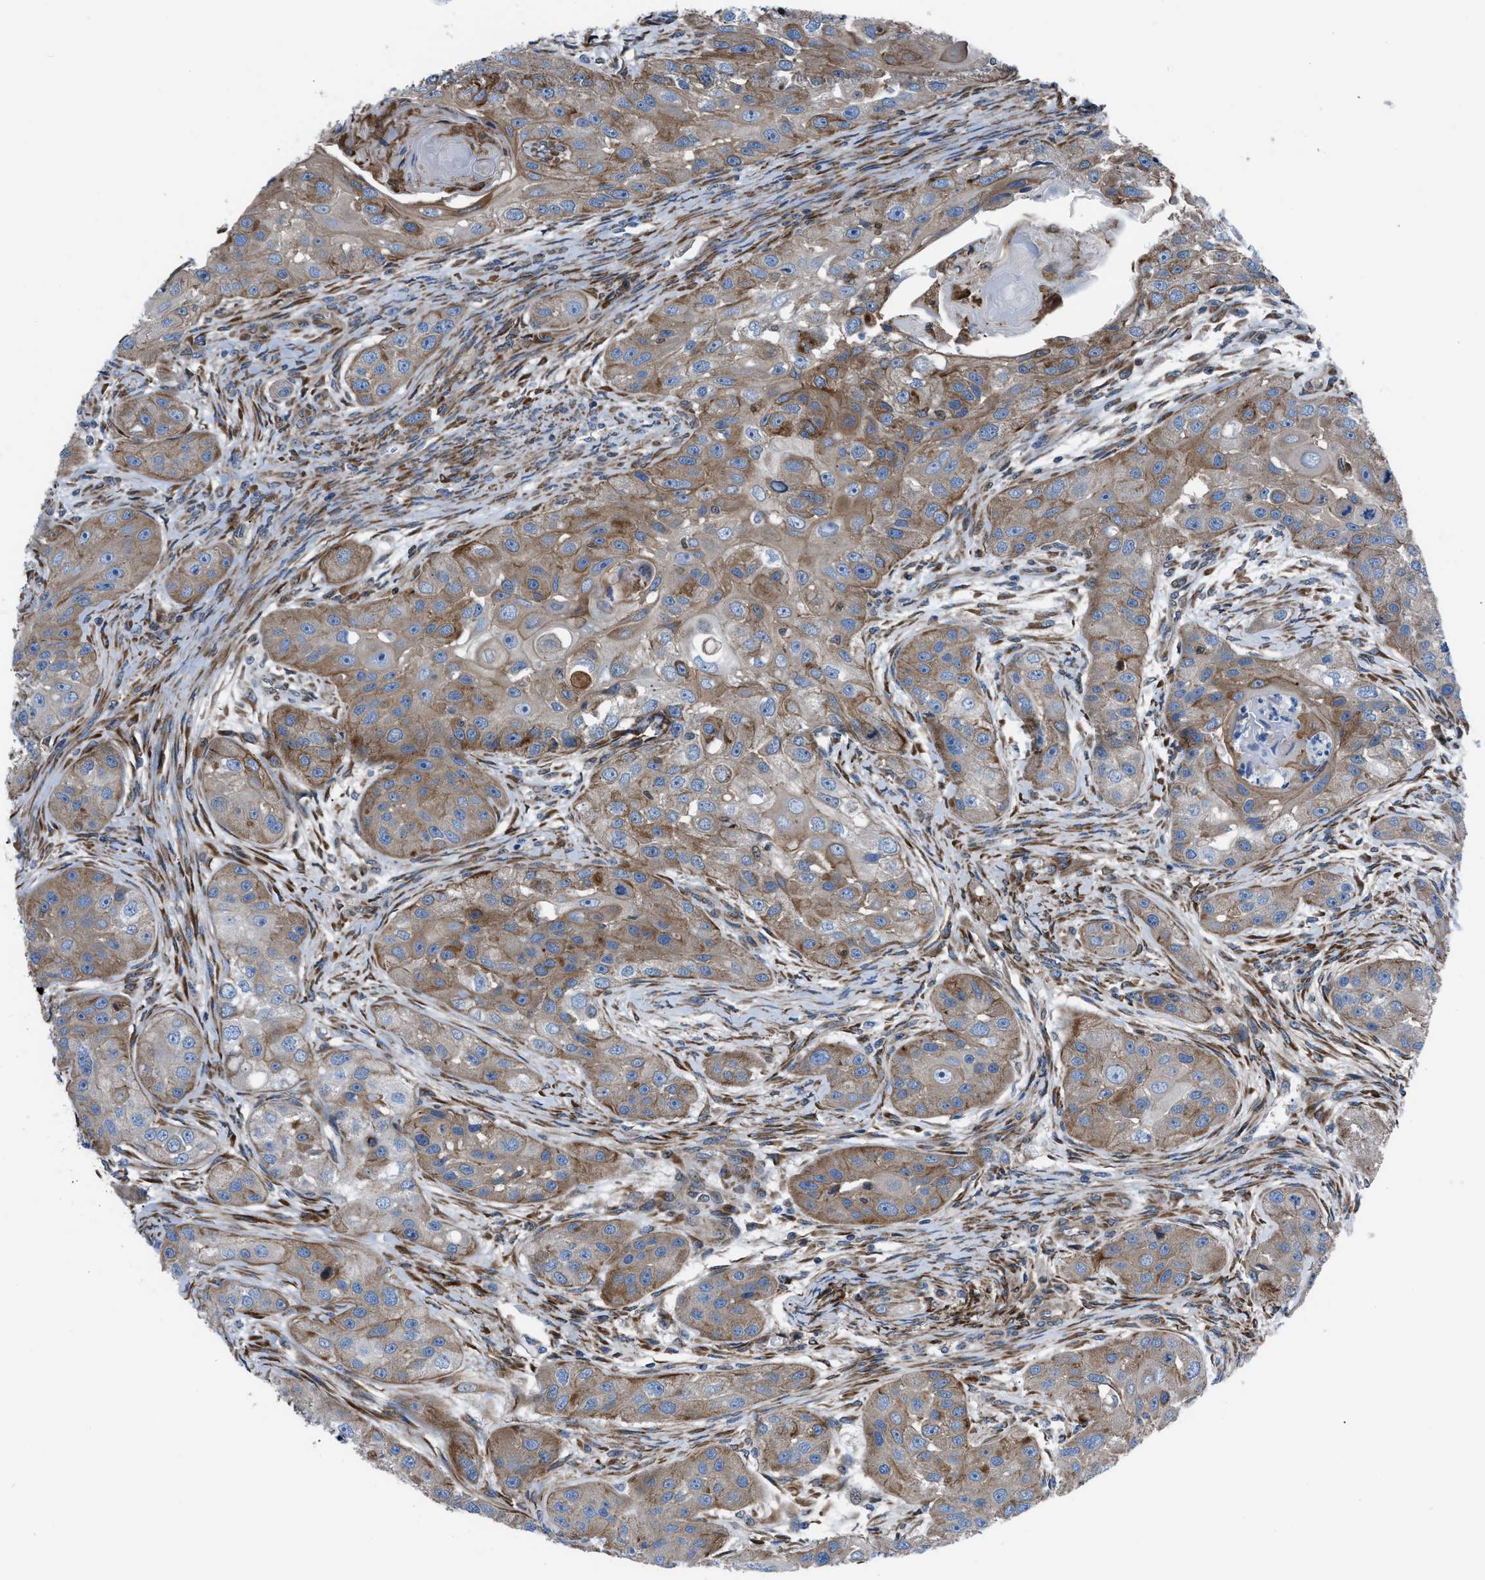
{"staining": {"intensity": "moderate", "quantity": ">75%", "location": "cytoplasmic/membranous"}, "tissue": "head and neck cancer", "cell_type": "Tumor cells", "image_type": "cancer", "snomed": [{"axis": "morphology", "description": "Normal tissue, NOS"}, {"axis": "morphology", "description": "Squamous cell carcinoma, NOS"}, {"axis": "topography", "description": "Skeletal muscle"}, {"axis": "topography", "description": "Head-Neck"}], "caption": "IHC photomicrograph of neoplastic tissue: head and neck squamous cell carcinoma stained using immunohistochemistry shows medium levels of moderate protein expression localized specifically in the cytoplasmic/membranous of tumor cells, appearing as a cytoplasmic/membranous brown color.", "gene": "DMAC1", "patient": {"sex": "male", "age": 51}}